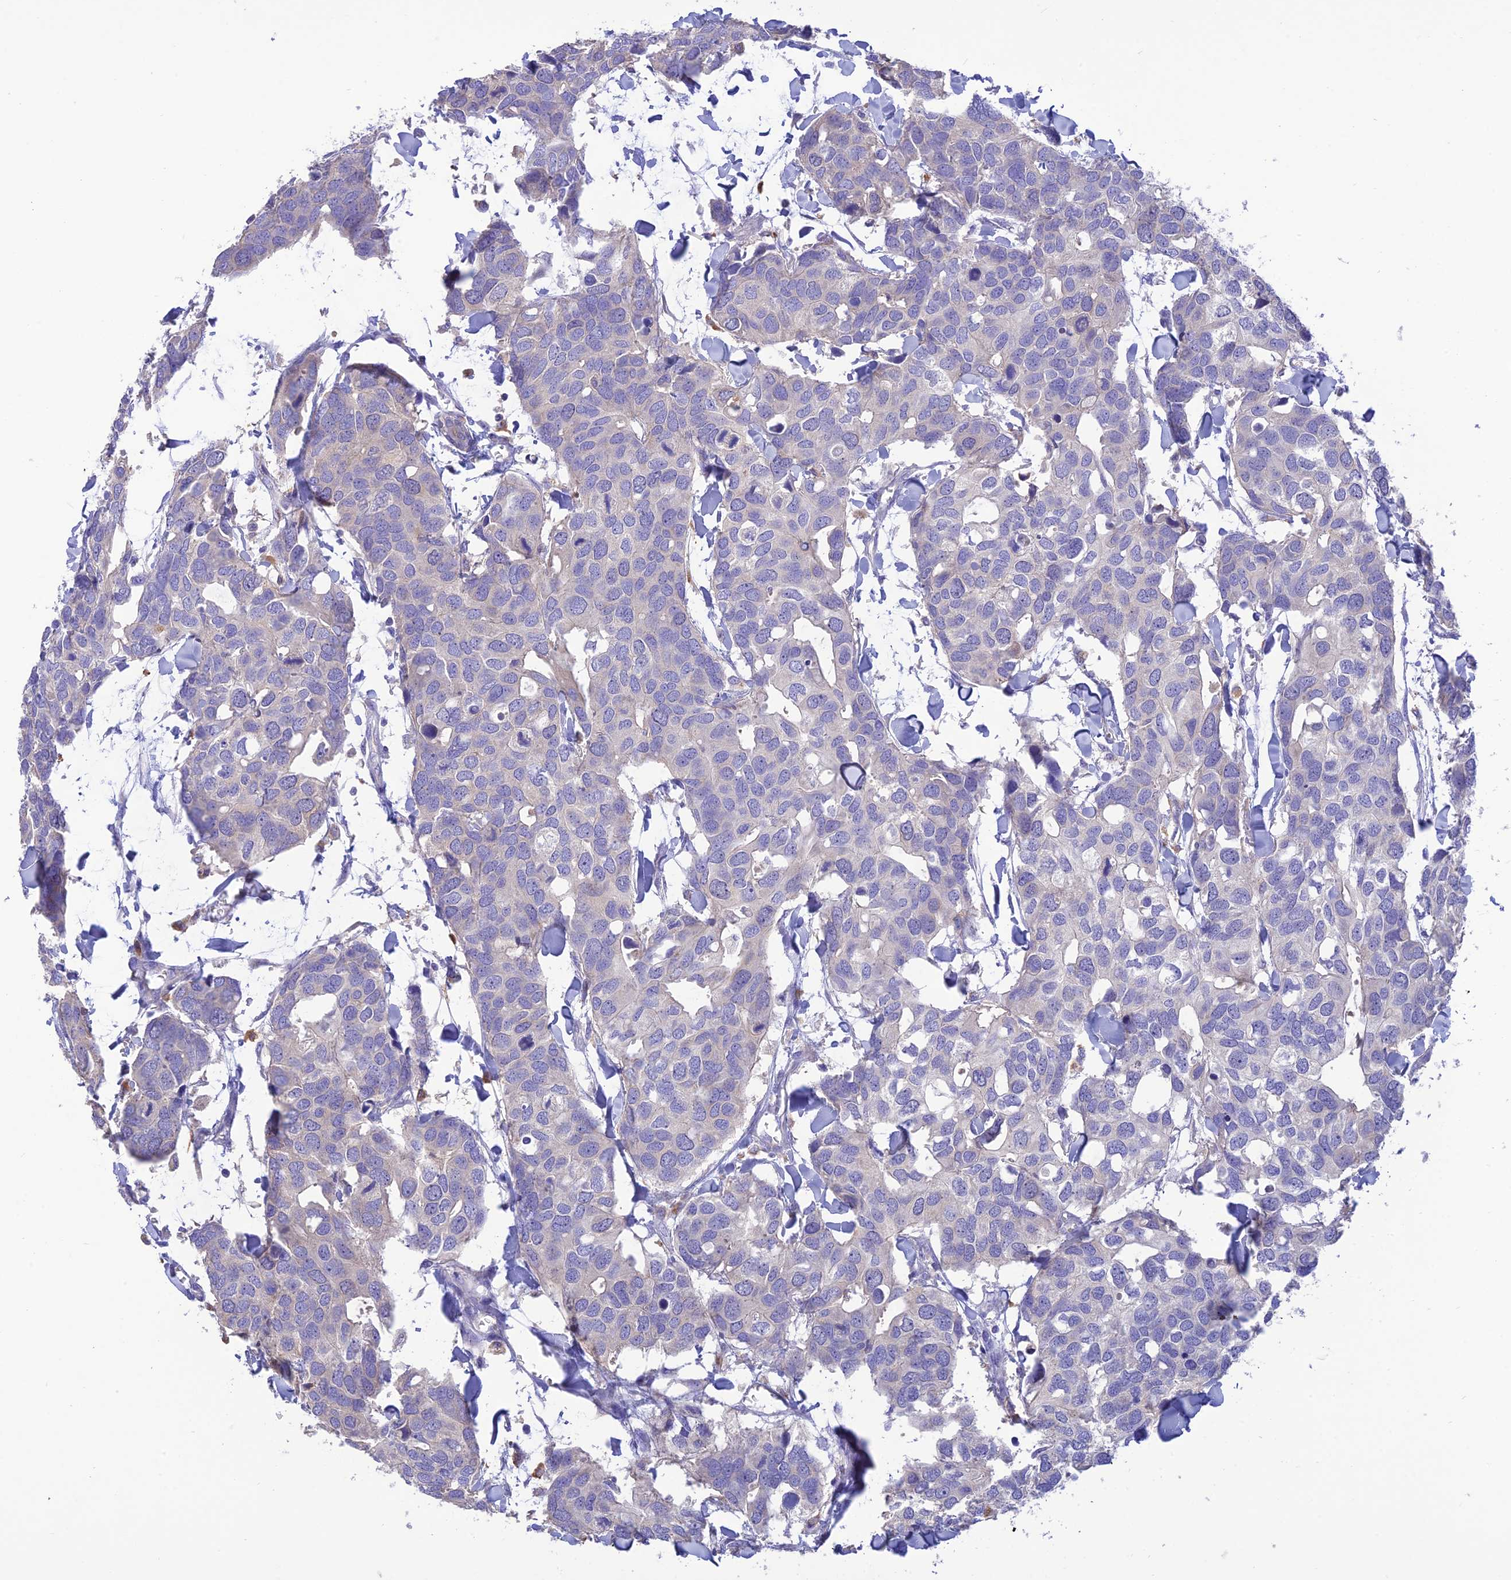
{"staining": {"intensity": "negative", "quantity": "none", "location": "none"}, "tissue": "breast cancer", "cell_type": "Tumor cells", "image_type": "cancer", "snomed": [{"axis": "morphology", "description": "Duct carcinoma"}, {"axis": "topography", "description": "Breast"}], "caption": "Tumor cells show no significant staining in invasive ductal carcinoma (breast).", "gene": "SFT2D2", "patient": {"sex": "female", "age": 83}}